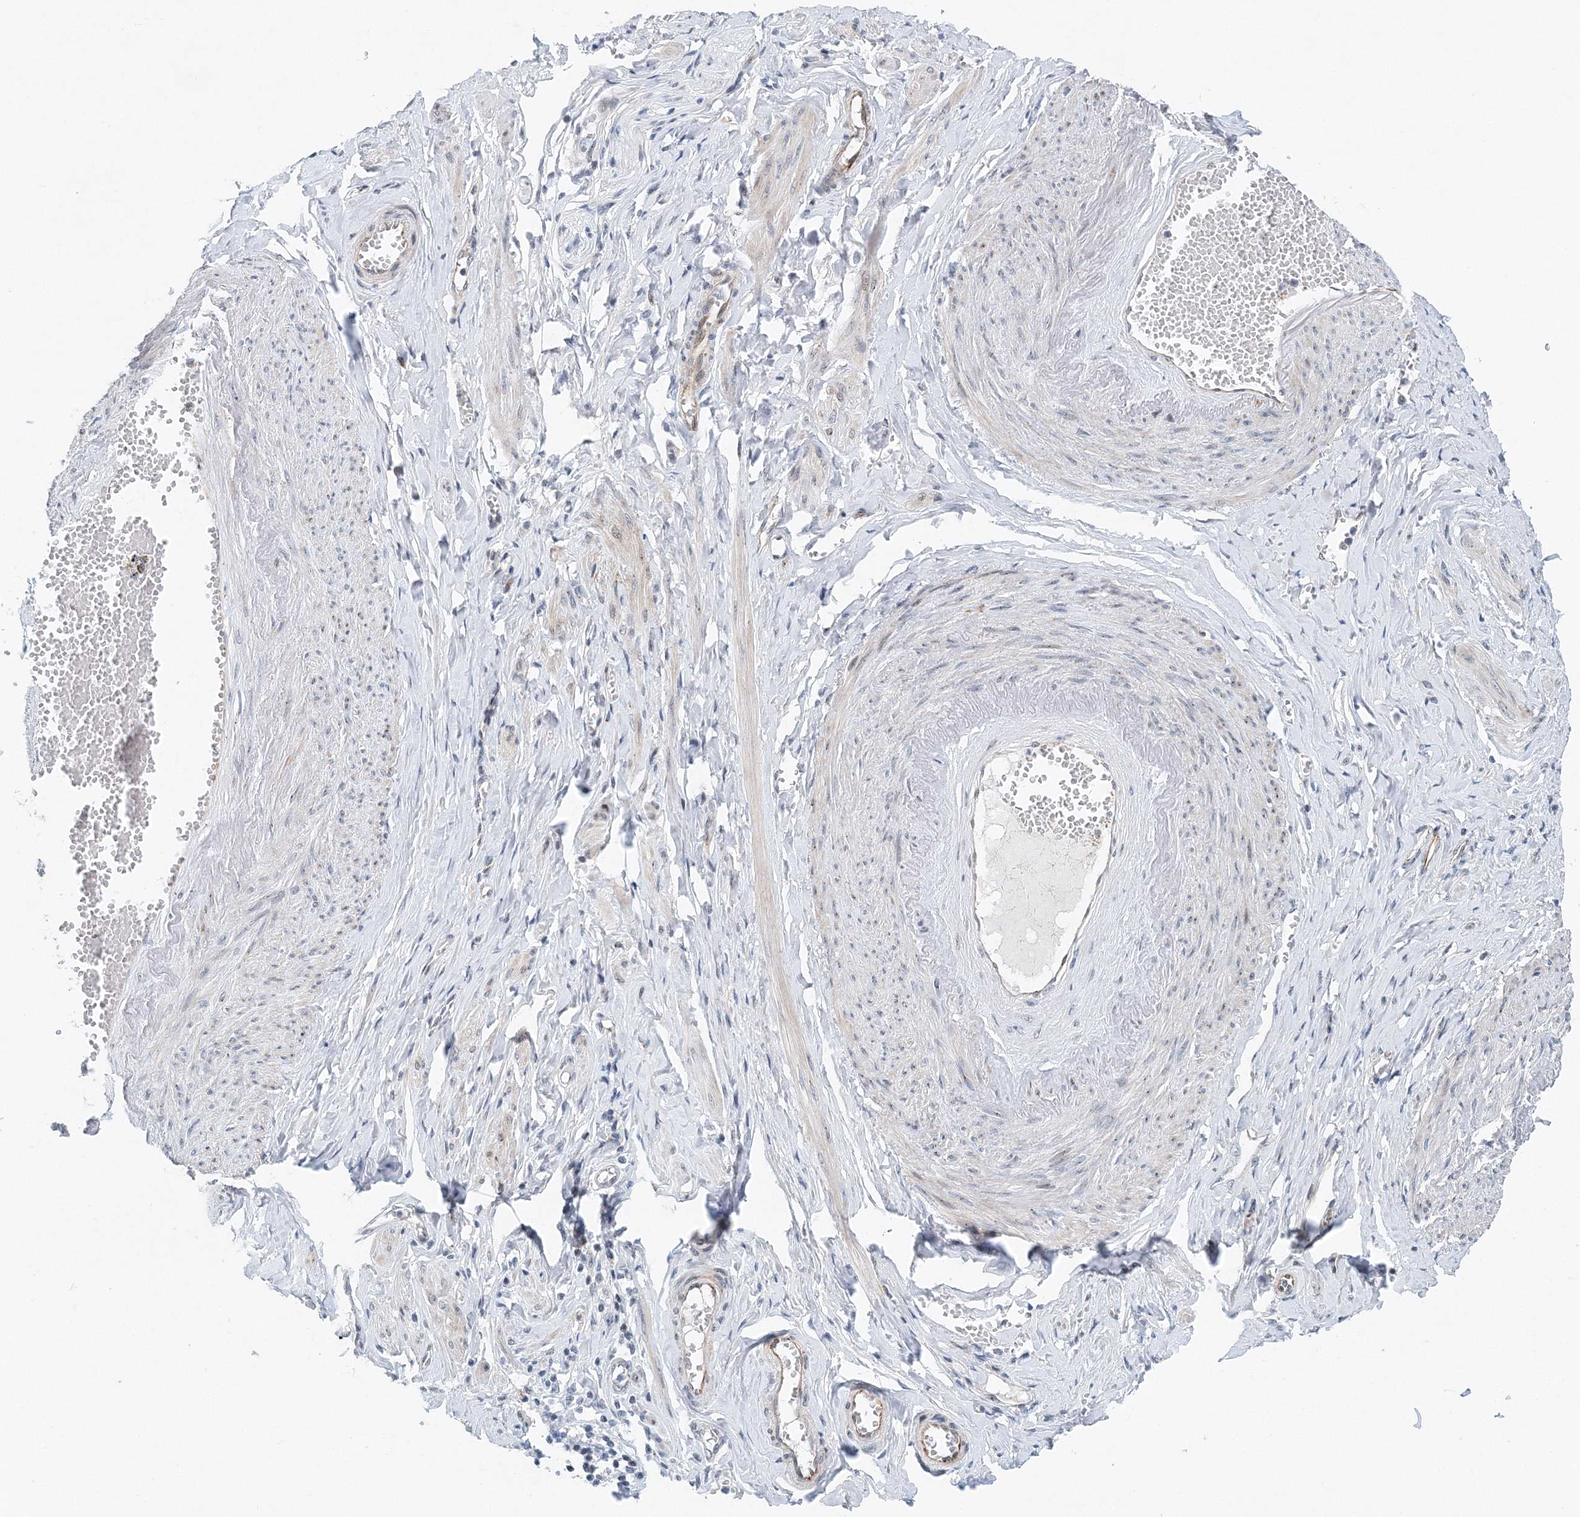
{"staining": {"intensity": "weak", "quantity": "25%-75%", "location": "cytoplasmic/membranous"}, "tissue": "adipose tissue", "cell_type": "Adipocytes", "image_type": "normal", "snomed": [{"axis": "morphology", "description": "Normal tissue, NOS"}, {"axis": "topography", "description": "Vascular tissue"}, {"axis": "topography", "description": "Fallopian tube"}, {"axis": "topography", "description": "Ovary"}], "caption": "Human adipose tissue stained for a protein (brown) demonstrates weak cytoplasmic/membranous positive expression in approximately 25%-75% of adipocytes.", "gene": "UIMC1", "patient": {"sex": "female", "age": 67}}